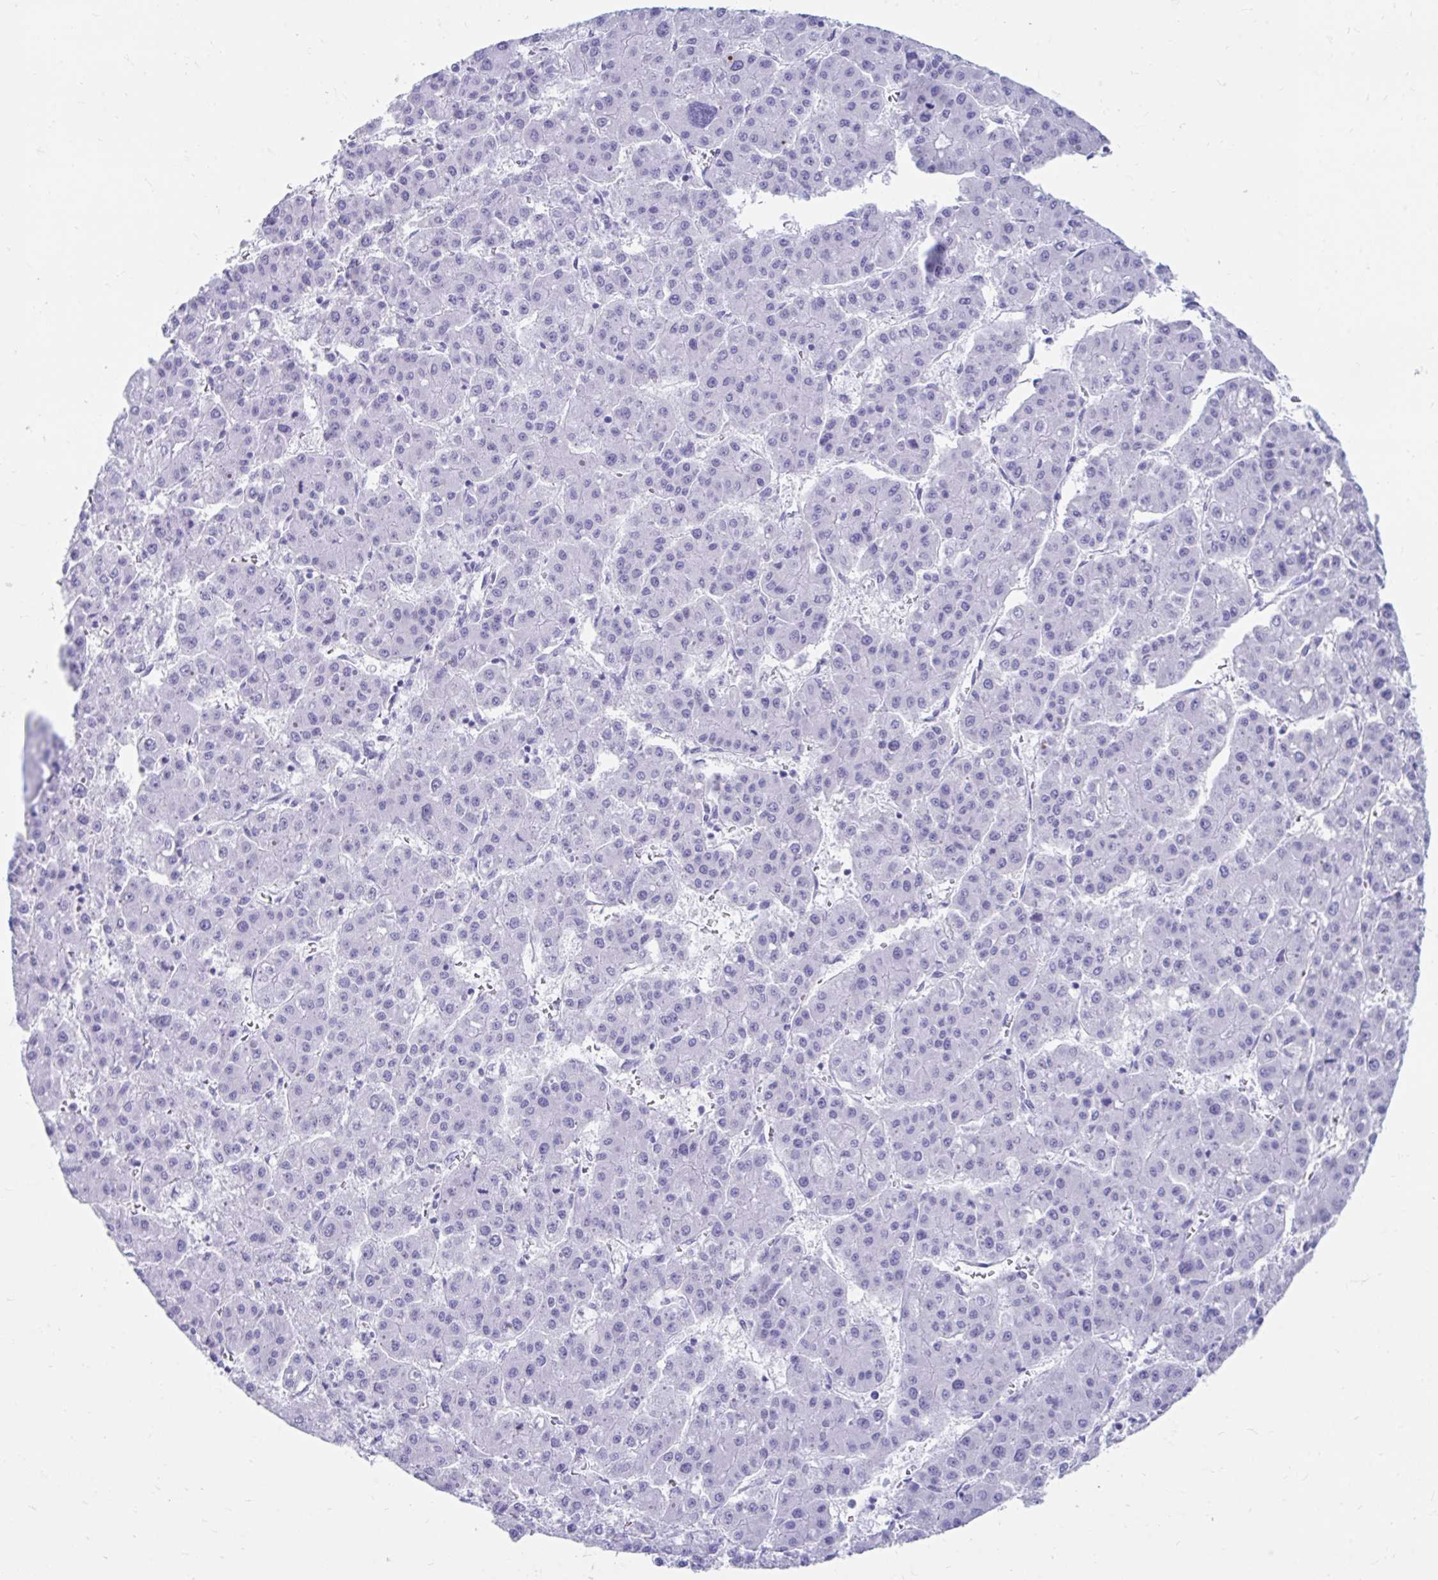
{"staining": {"intensity": "negative", "quantity": "none", "location": "none"}, "tissue": "liver cancer", "cell_type": "Tumor cells", "image_type": "cancer", "snomed": [{"axis": "morphology", "description": "Carcinoma, Hepatocellular, NOS"}, {"axis": "topography", "description": "Liver"}], "caption": "Tumor cells are negative for brown protein staining in hepatocellular carcinoma (liver).", "gene": "SMIM9", "patient": {"sex": "male", "age": 73}}